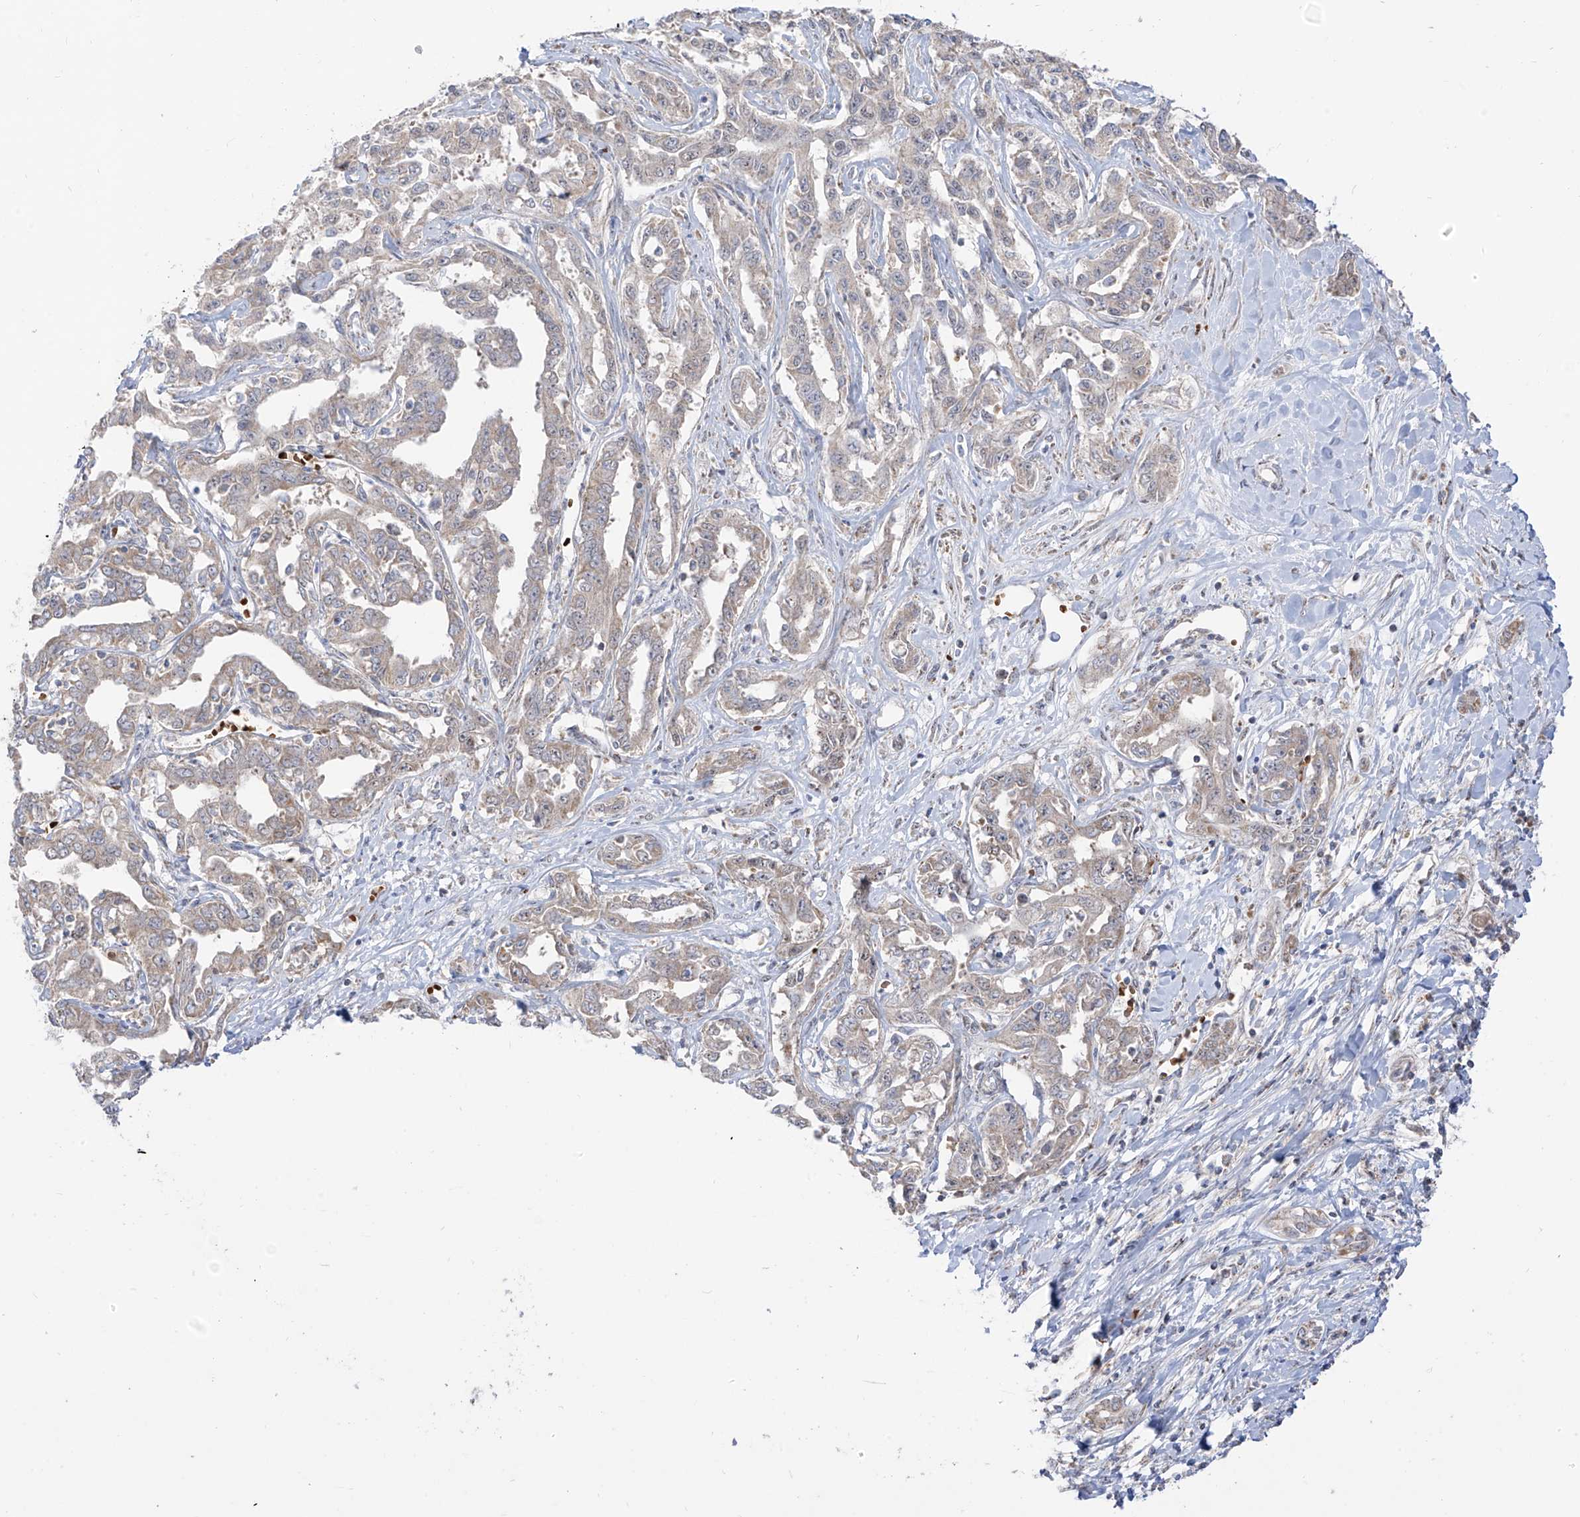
{"staining": {"intensity": "weak", "quantity": "25%-75%", "location": "cytoplasmic/membranous"}, "tissue": "liver cancer", "cell_type": "Tumor cells", "image_type": "cancer", "snomed": [{"axis": "morphology", "description": "Cholangiocarcinoma"}, {"axis": "topography", "description": "Liver"}], "caption": "Immunohistochemical staining of liver cholangiocarcinoma displays low levels of weak cytoplasmic/membranous protein staining in approximately 25%-75% of tumor cells.", "gene": "ARHGEF40", "patient": {"sex": "male", "age": 59}}